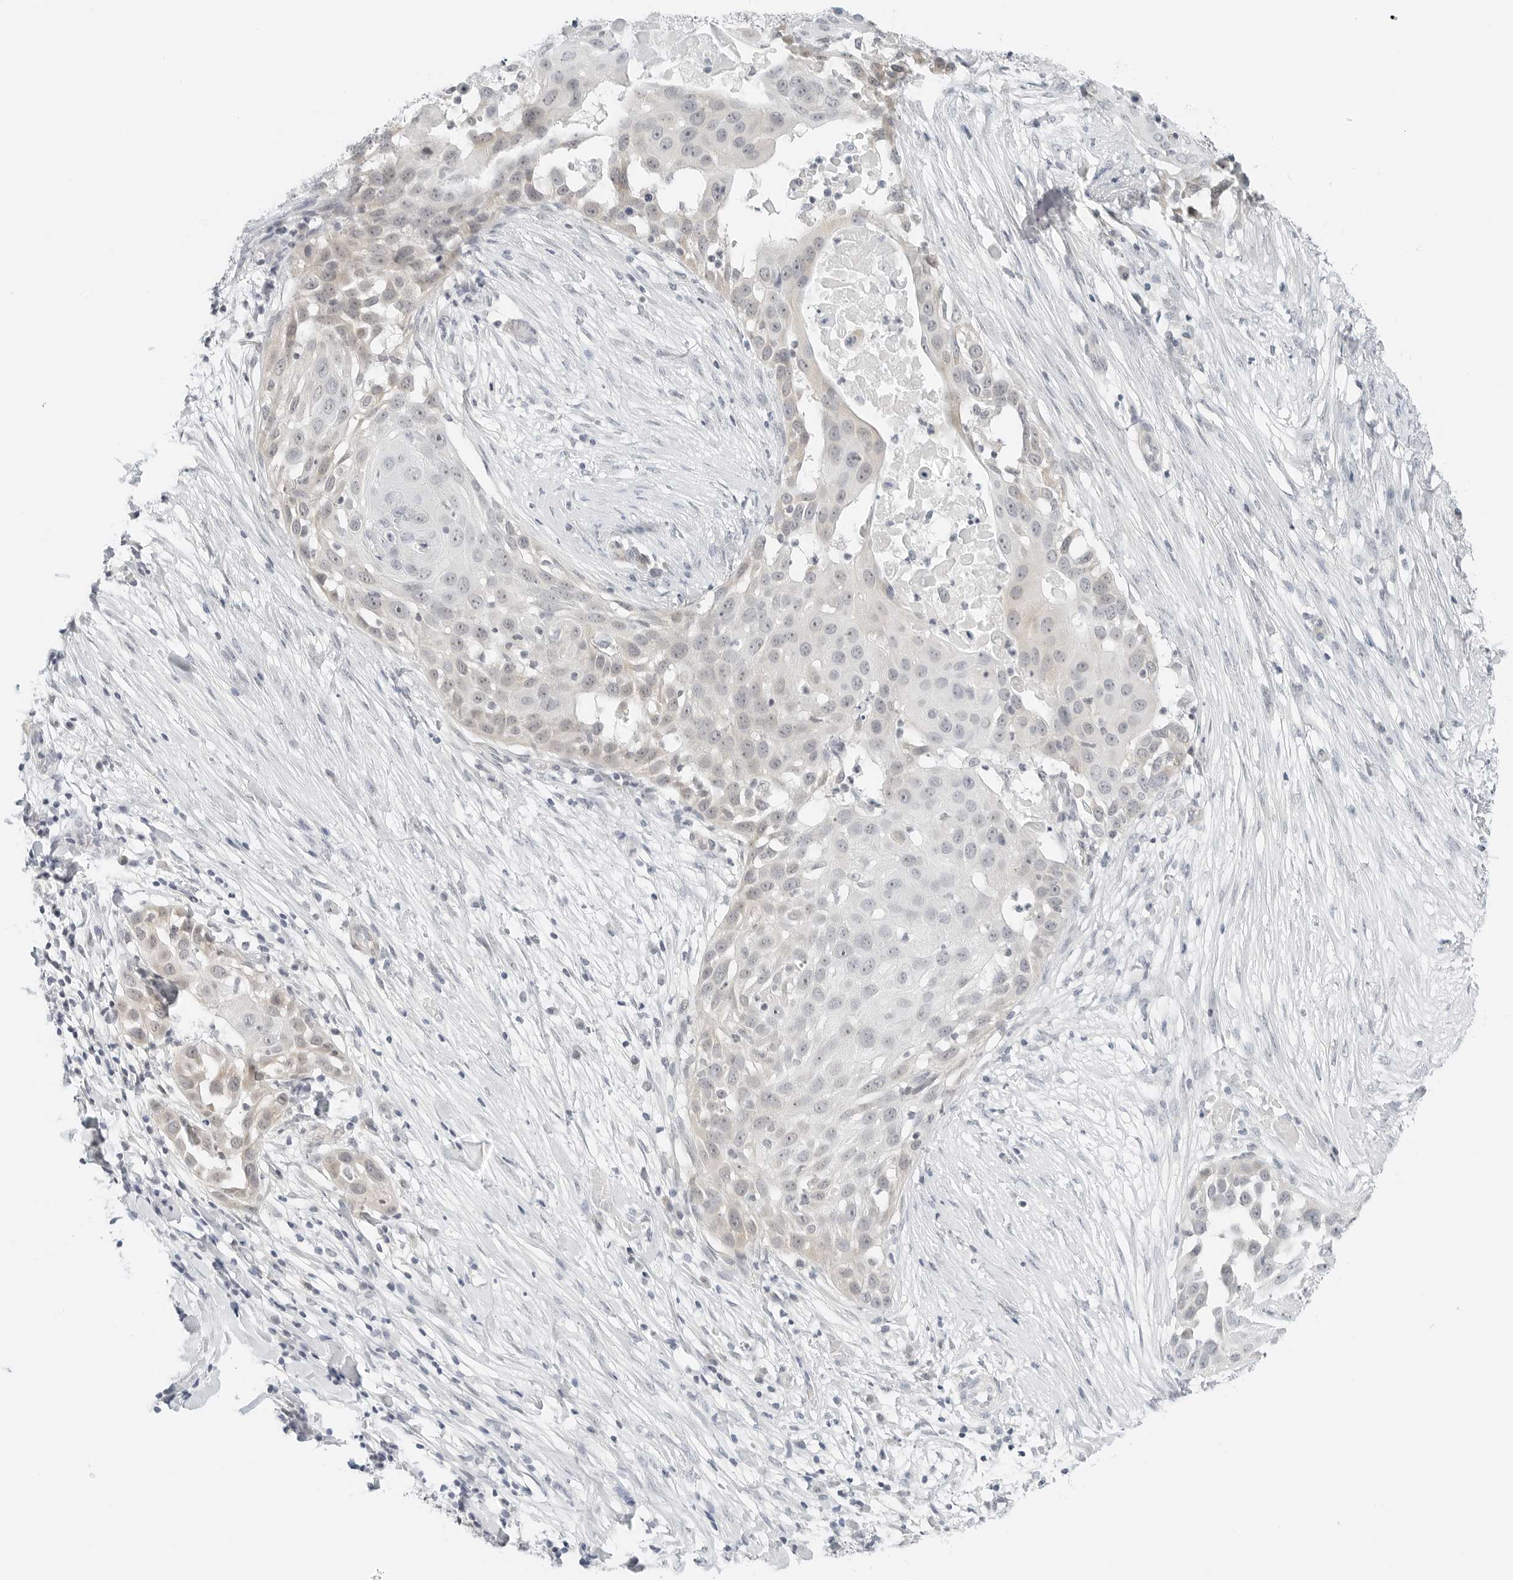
{"staining": {"intensity": "weak", "quantity": "<25%", "location": "cytoplasmic/membranous"}, "tissue": "skin cancer", "cell_type": "Tumor cells", "image_type": "cancer", "snomed": [{"axis": "morphology", "description": "Squamous cell carcinoma, NOS"}, {"axis": "topography", "description": "Skin"}], "caption": "This is an IHC micrograph of human skin cancer. There is no positivity in tumor cells.", "gene": "CCSAP", "patient": {"sex": "female", "age": 44}}